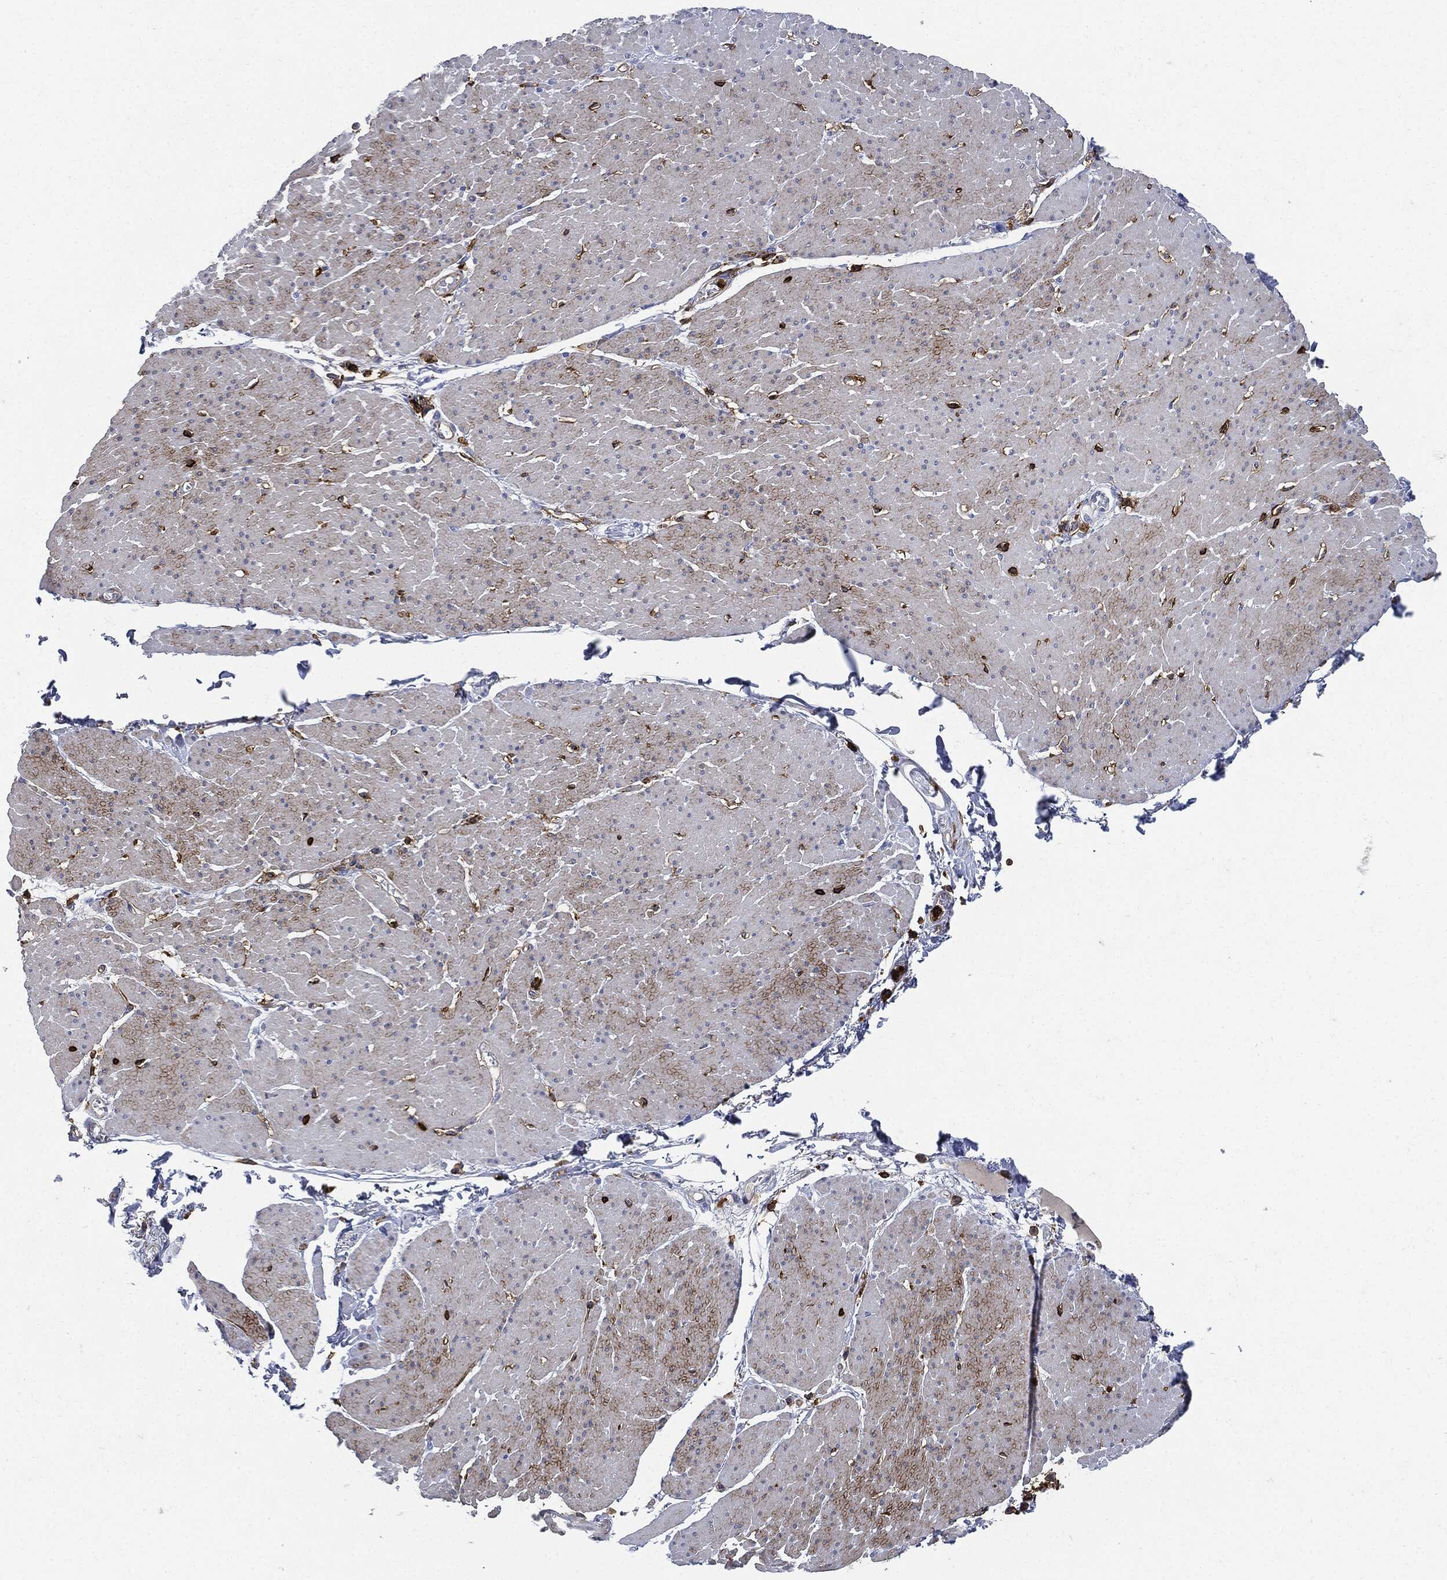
{"staining": {"intensity": "weak", "quantity": "<25%", "location": "cytoplasmic/membranous"}, "tissue": "smooth muscle", "cell_type": "Smooth muscle cells", "image_type": "normal", "snomed": [{"axis": "morphology", "description": "Normal tissue, NOS"}, {"axis": "topography", "description": "Smooth muscle"}, {"axis": "topography", "description": "Anal"}], "caption": "The histopathology image reveals no staining of smooth muscle cells in normal smooth muscle. (DAB (3,3'-diaminobenzidine) immunohistochemistry (IHC) with hematoxylin counter stain).", "gene": "PTPRC", "patient": {"sex": "male", "age": 83}}